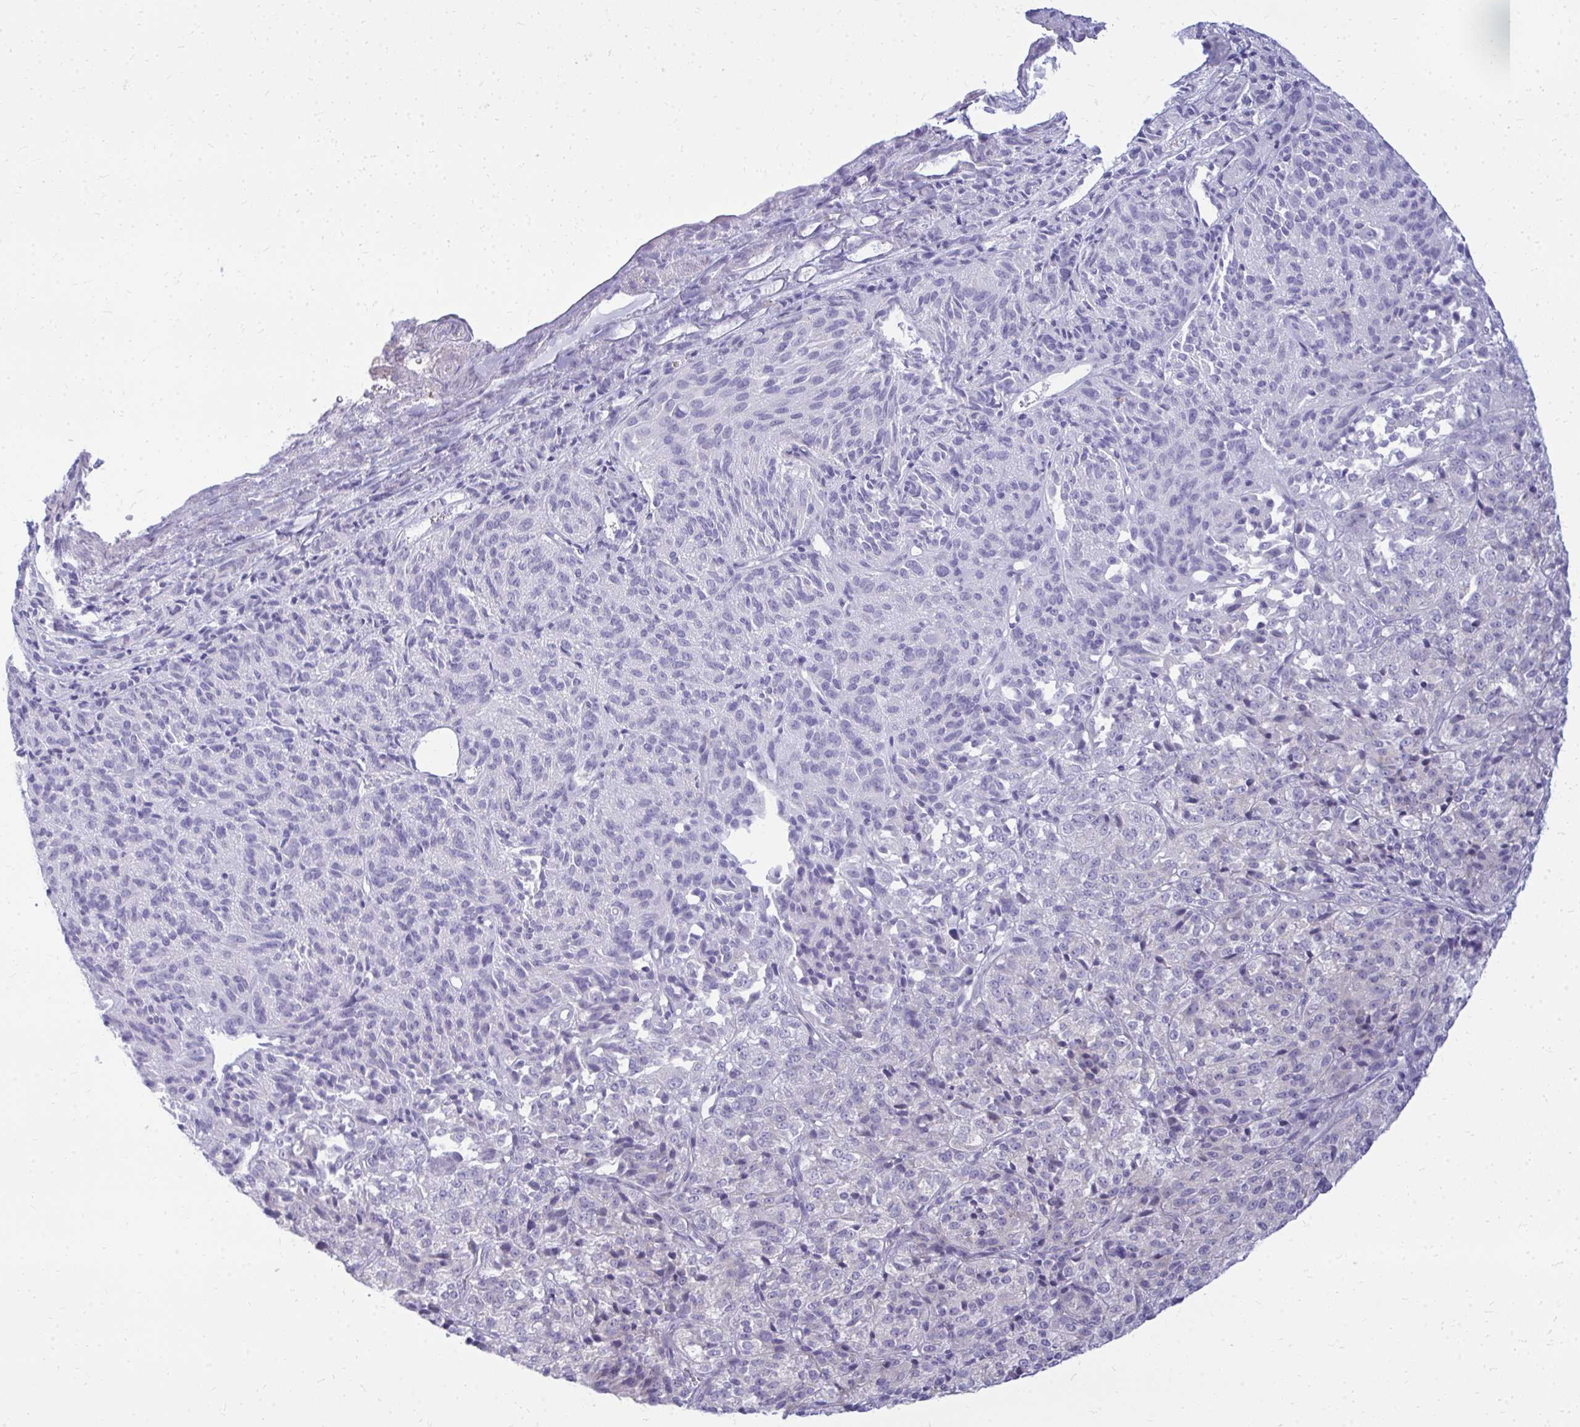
{"staining": {"intensity": "negative", "quantity": "none", "location": "none"}, "tissue": "melanoma", "cell_type": "Tumor cells", "image_type": "cancer", "snomed": [{"axis": "morphology", "description": "Malignant melanoma, Metastatic site"}, {"axis": "topography", "description": "Brain"}], "caption": "Photomicrograph shows no significant protein staining in tumor cells of malignant melanoma (metastatic site).", "gene": "TSPEAR", "patient": {"sex": "female", "age": 56}}